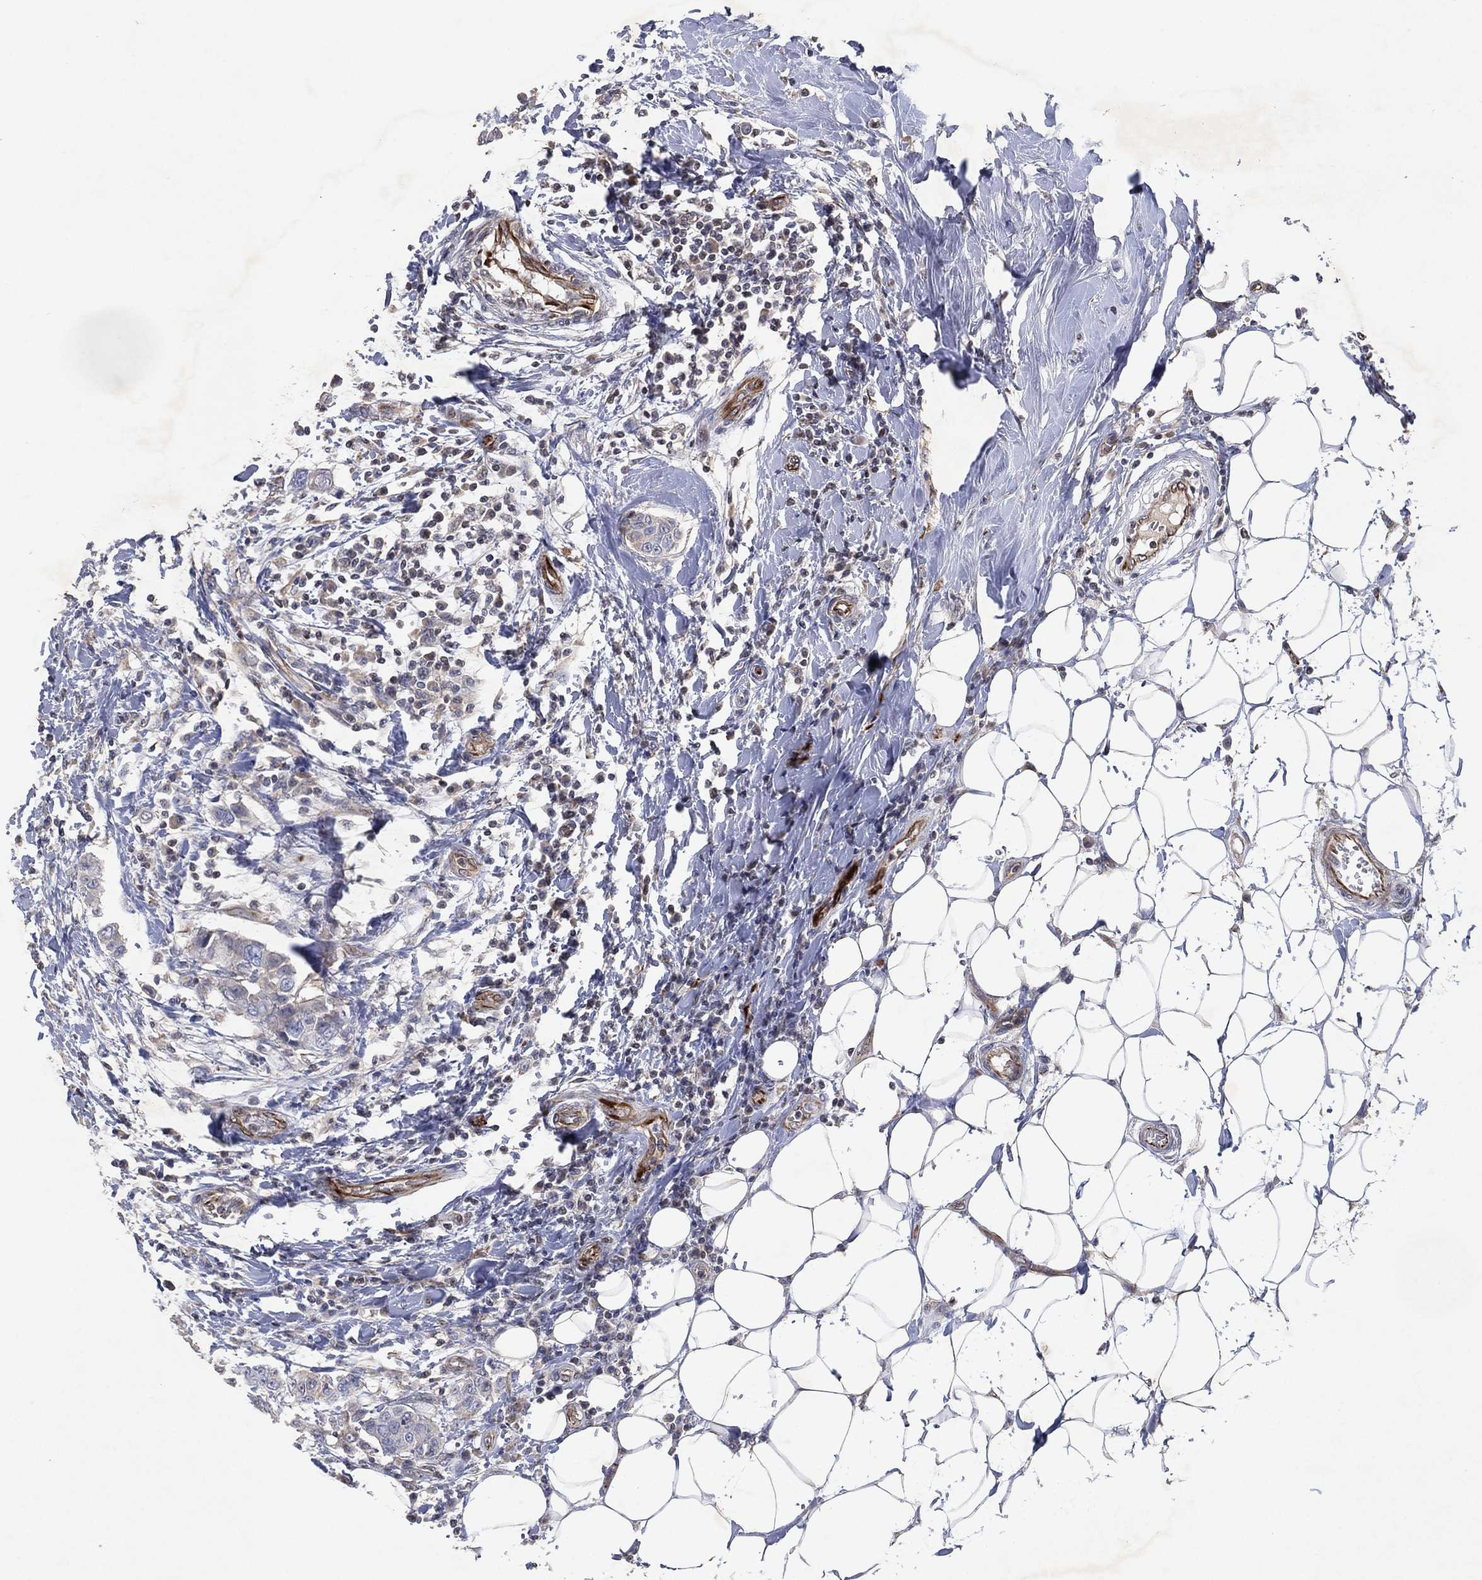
{"staining": {"intensity": "negative", "quantity": "none", "location": "none"}, "tissue": "breast cancer", "cell_type": "Tumor cells", "image_type": "cancer", "snomed": [{"axis": "morphology", "description": "Duct carcinoma"}, {"axis": "topography", "description": "Breast"}], "caption": "This micrograph is of breast cancer stained with IHC to label a protein in brown with the nuclei are counter-stained blue. There is no positivity in tumor cells.", "gene": "FLI1", "patient": {"sex": "female", "age": 27}}